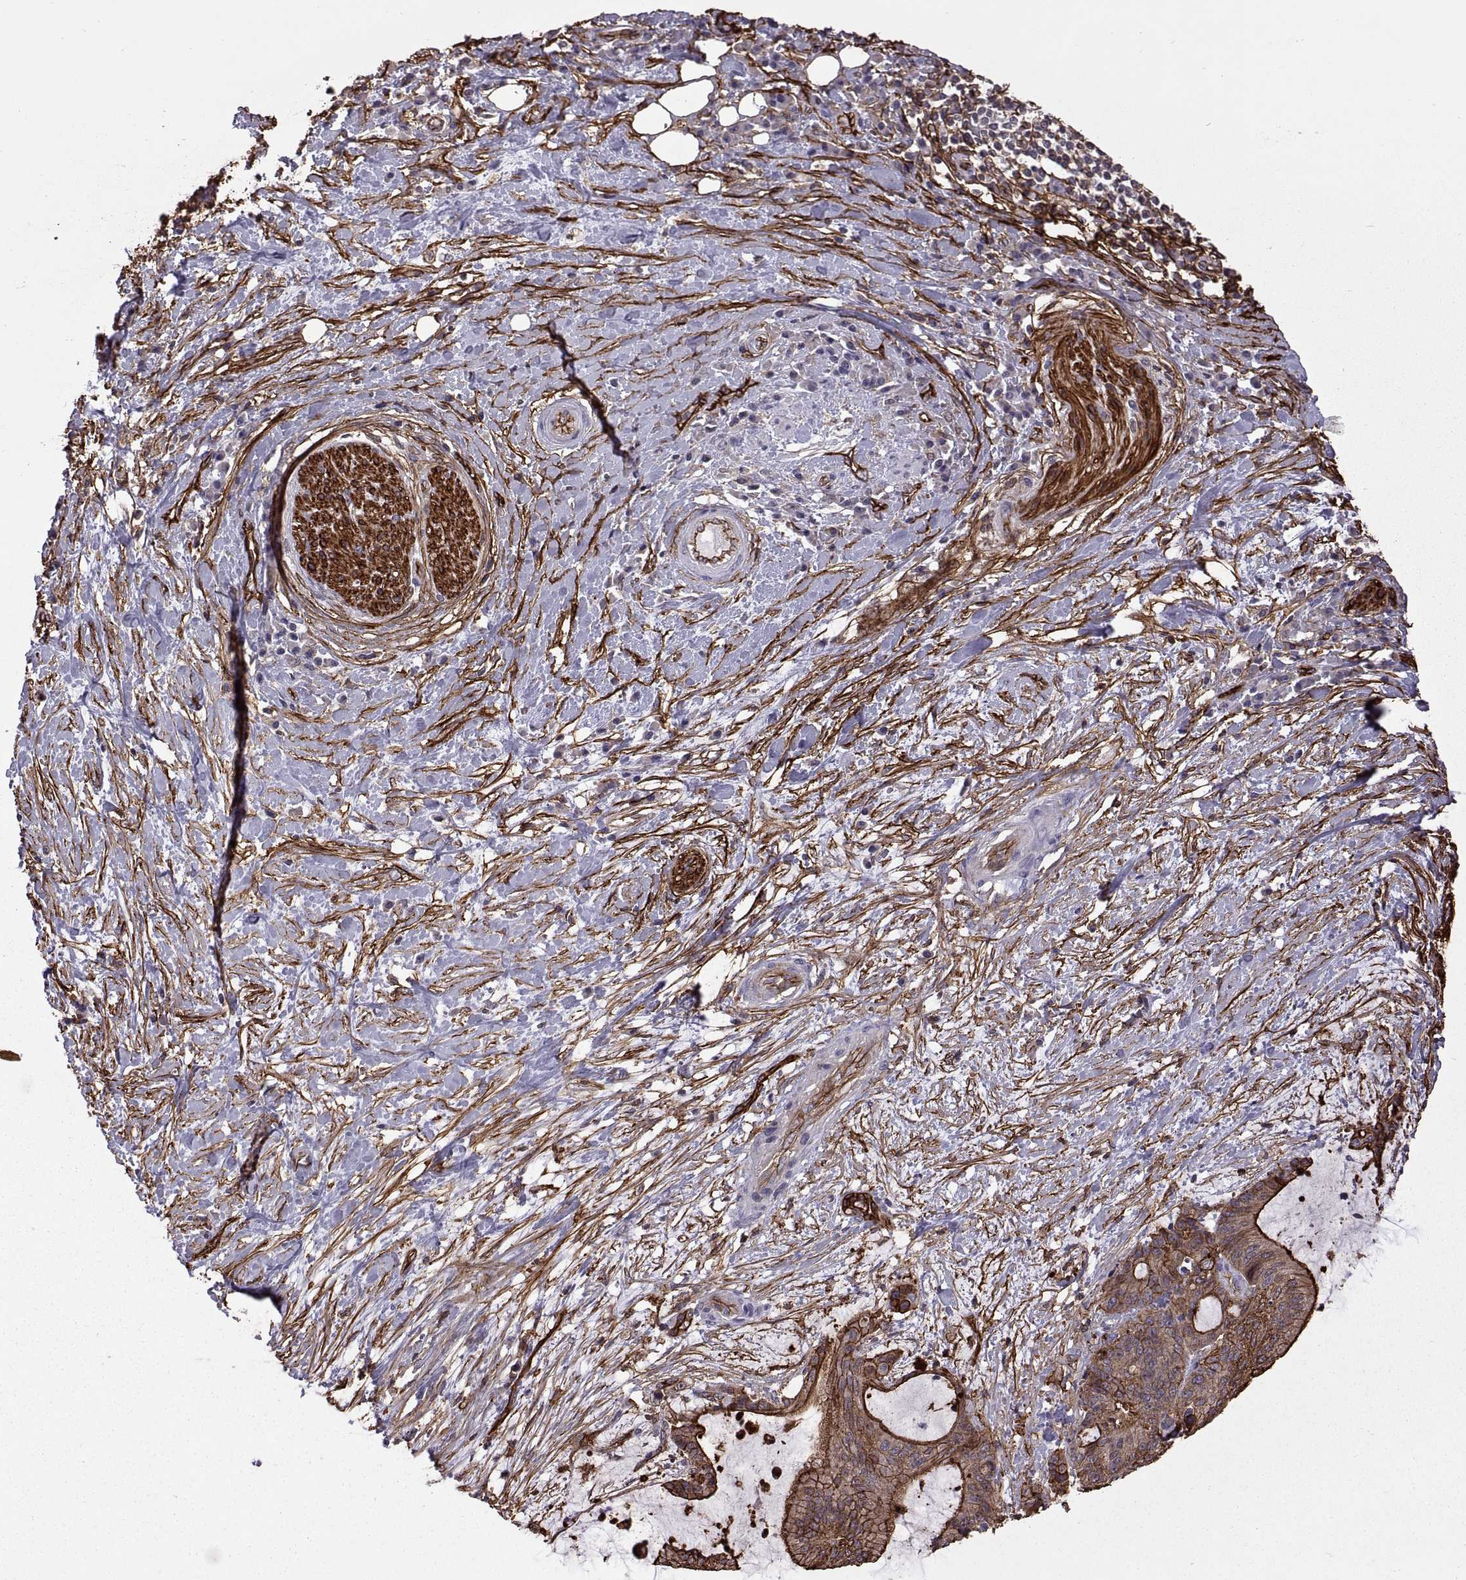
{"staining": {"intensity": "strong", "quantity": "25%-75%", "location": "cytoplasmic/membranous"}, "tissue": "liver cancer", "cell_type": "Tumor cells", "image_type": "cancer", "snomed": [{"axis": "morphology", "description": "Cholangiocarcinoma"}, {"axis": "topography", "description": "Liver"}], "caption": "Brown immunohistochemical staining in human liver cancer shows strong cytoplasmic/membranous positivity in about 25%-75% of tumor cells.", "gene": "S100A10", "patient": {"sex": "female", "age": 73}}